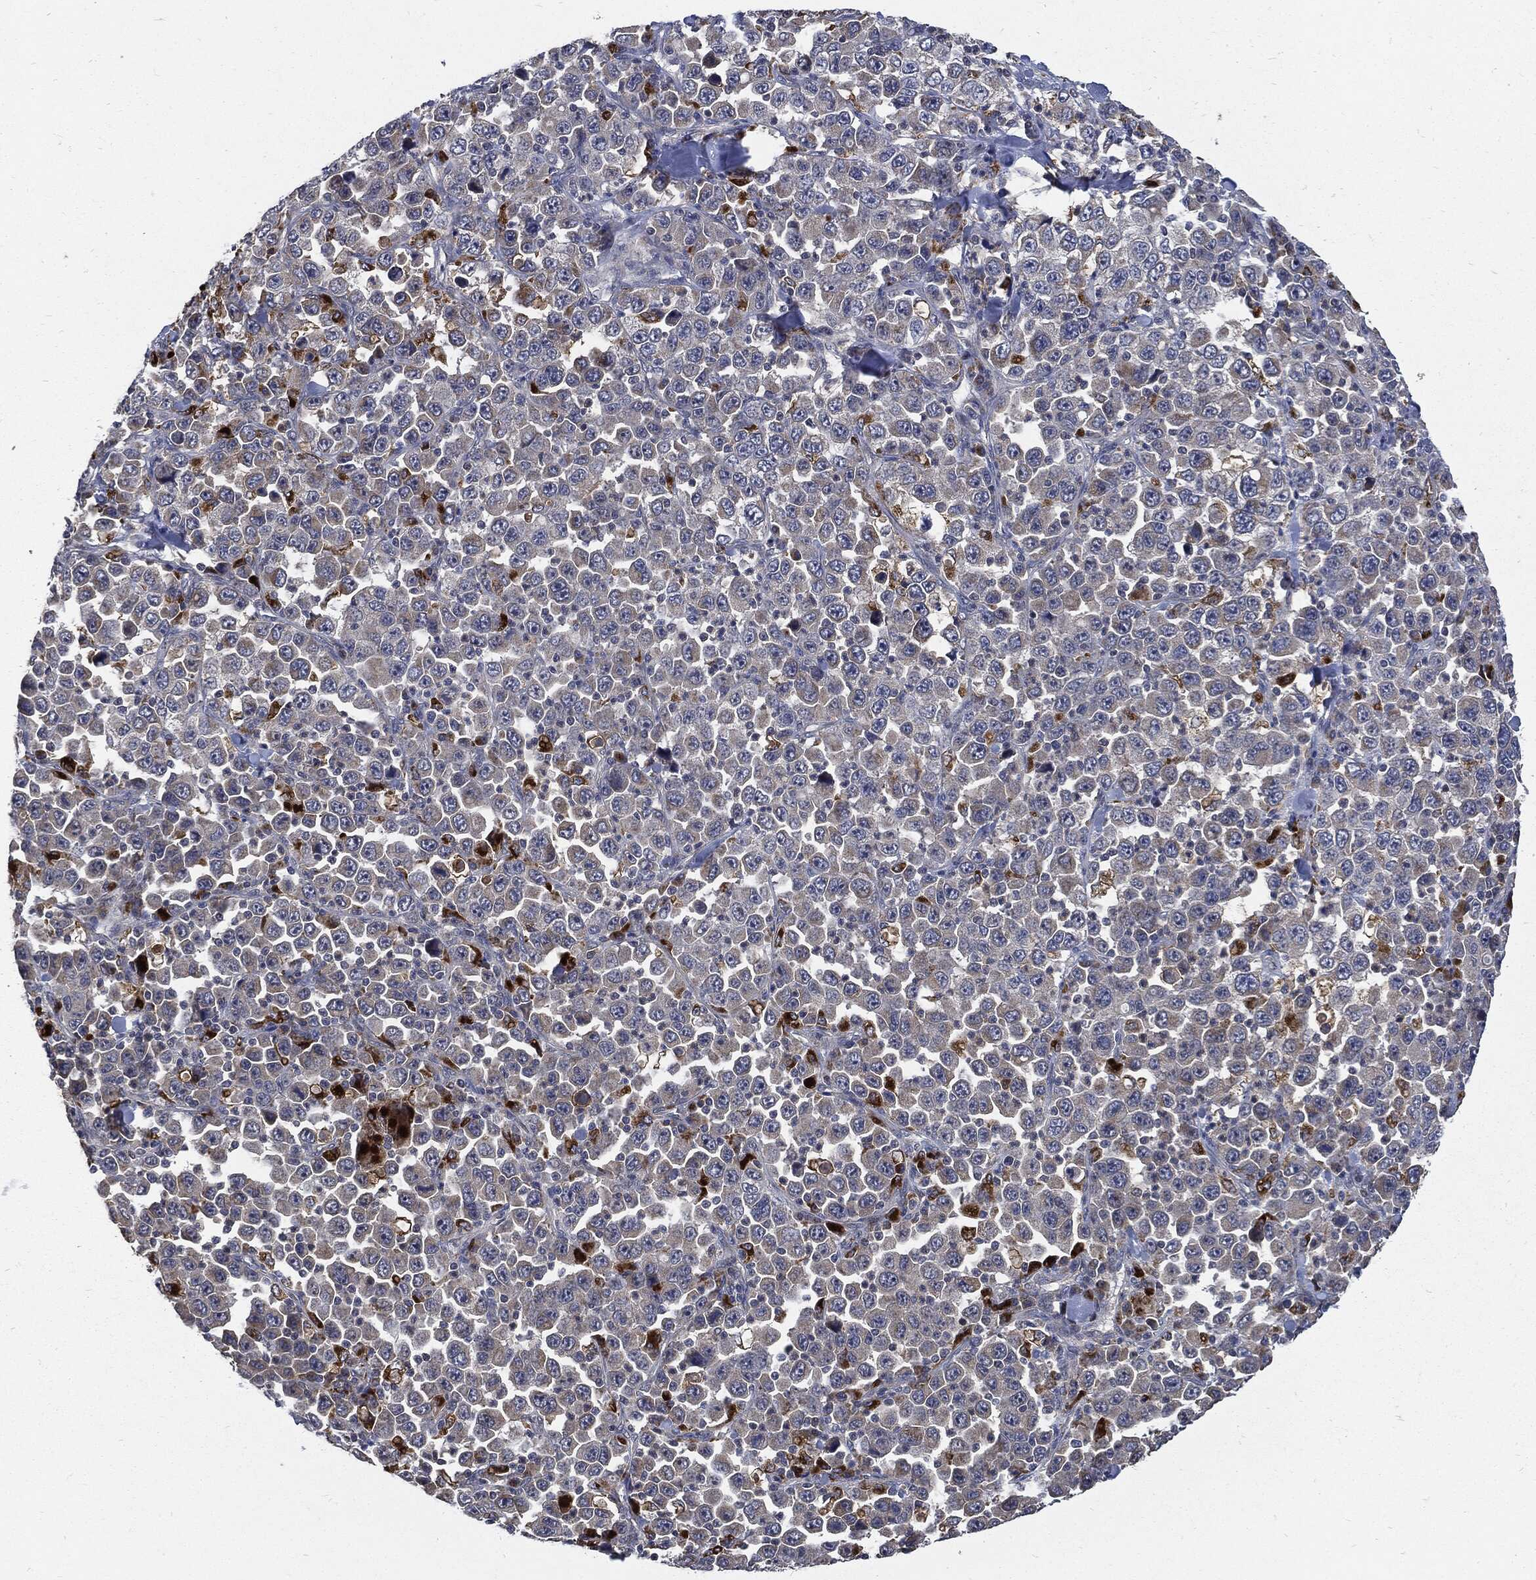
{"staining": {"intensity": "negative", "quantity": "none", "location": "none"}, "tissue": "stomach cancer", "cell_type": "Tumor cells", "image_type": "cancer", "snomed": [{"axis": "morphology", "description": "Normal tissue, NOS"}, {"axis": "morphology", "description": "Adenocarcinoma, NOS"}, {"axis": "topography", "description": "Stomach, upper"}, {"axis": "topography", "description": "Stomach"}], "caption": "This image is of stomach cancer stained with immunohistochemistry (IHC) to label a protein in brown with the nuclei are counter-stained blue. There is no expression in tumor cells.", "gene": "SLC31A2", "patient": {"sex": "male", "age": 59}}